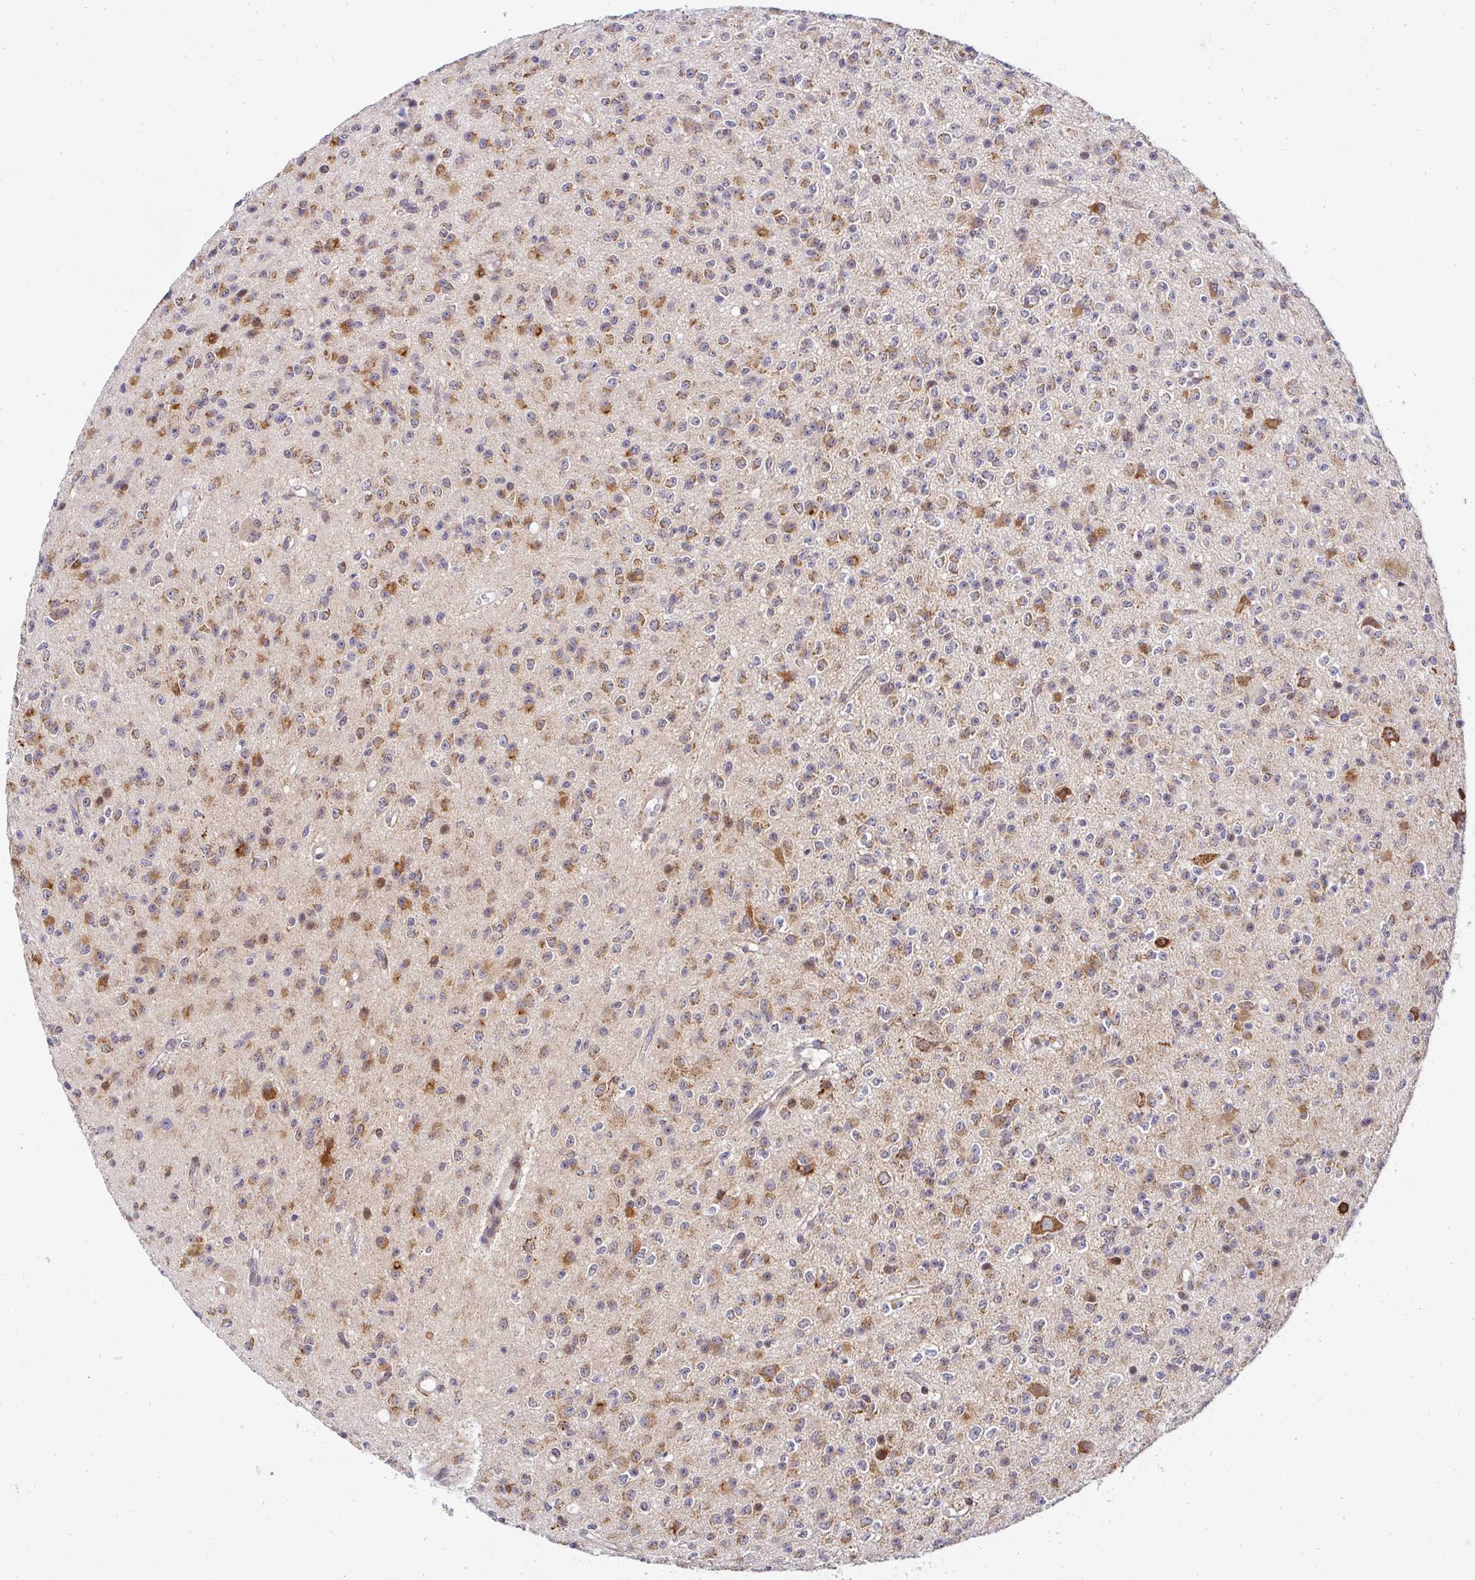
{"staining": {"intensity": "moderate", "quantity": "25%-75%", "location": "cytoplasmic/membranous"}, "tissue": "glioma", "cell_type": "Tumor cells", "image_type": "cancer", "snomed": [{"axis": "morphology", "description": "Glioma, malignant, High grade"}, {"axis": "topography", "description": "Brain"}], "caption": "This is an image of IHC staining of malignant high-grade glioma, which shows moderate expression in the cytoplasmic/membranous of tumor cells.", "gene": "HPS1", "patient": {"sex": "male", "age": 36}}